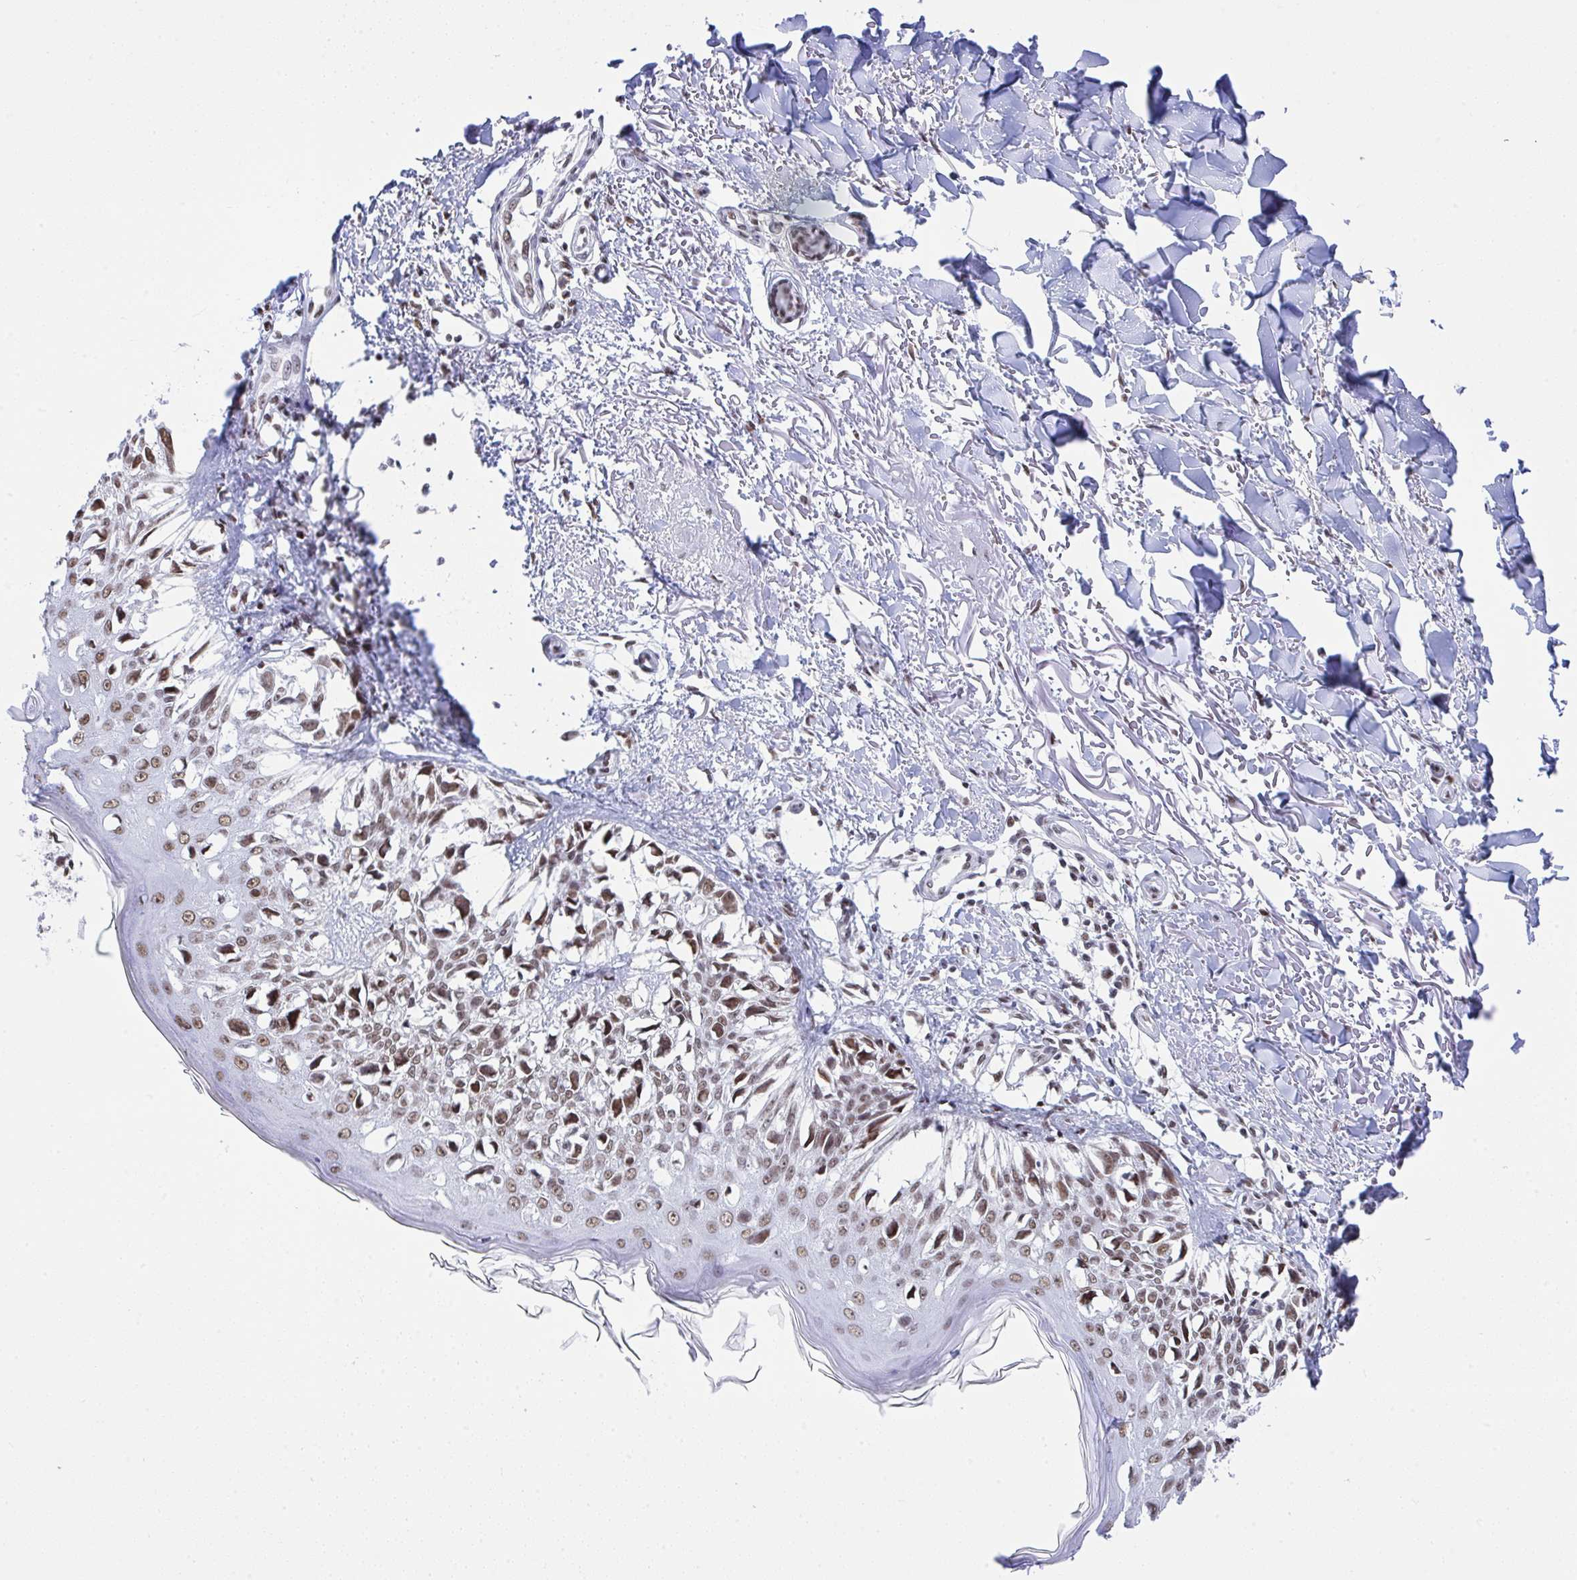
{"staining": {"intensity": "moderate", "quantity": ">75%", "location": "nuclear"}, "tissue": "melanoma", "cell_type": "Tumor cells", "image_type": "cancer", "snomed": [{"axis": "morphology", "description": "Malignant melanoma, NOS"}, {"axis": "topography", "description": "Skin"}], "caption": "Approximately >75% of tumor cells in malignant melanoma reveal moderate nuclear protein expression as visualized by brown immunohistochemical staining.", "gene": "DDX52", "patient": {"sex": "male", "age": 73}}